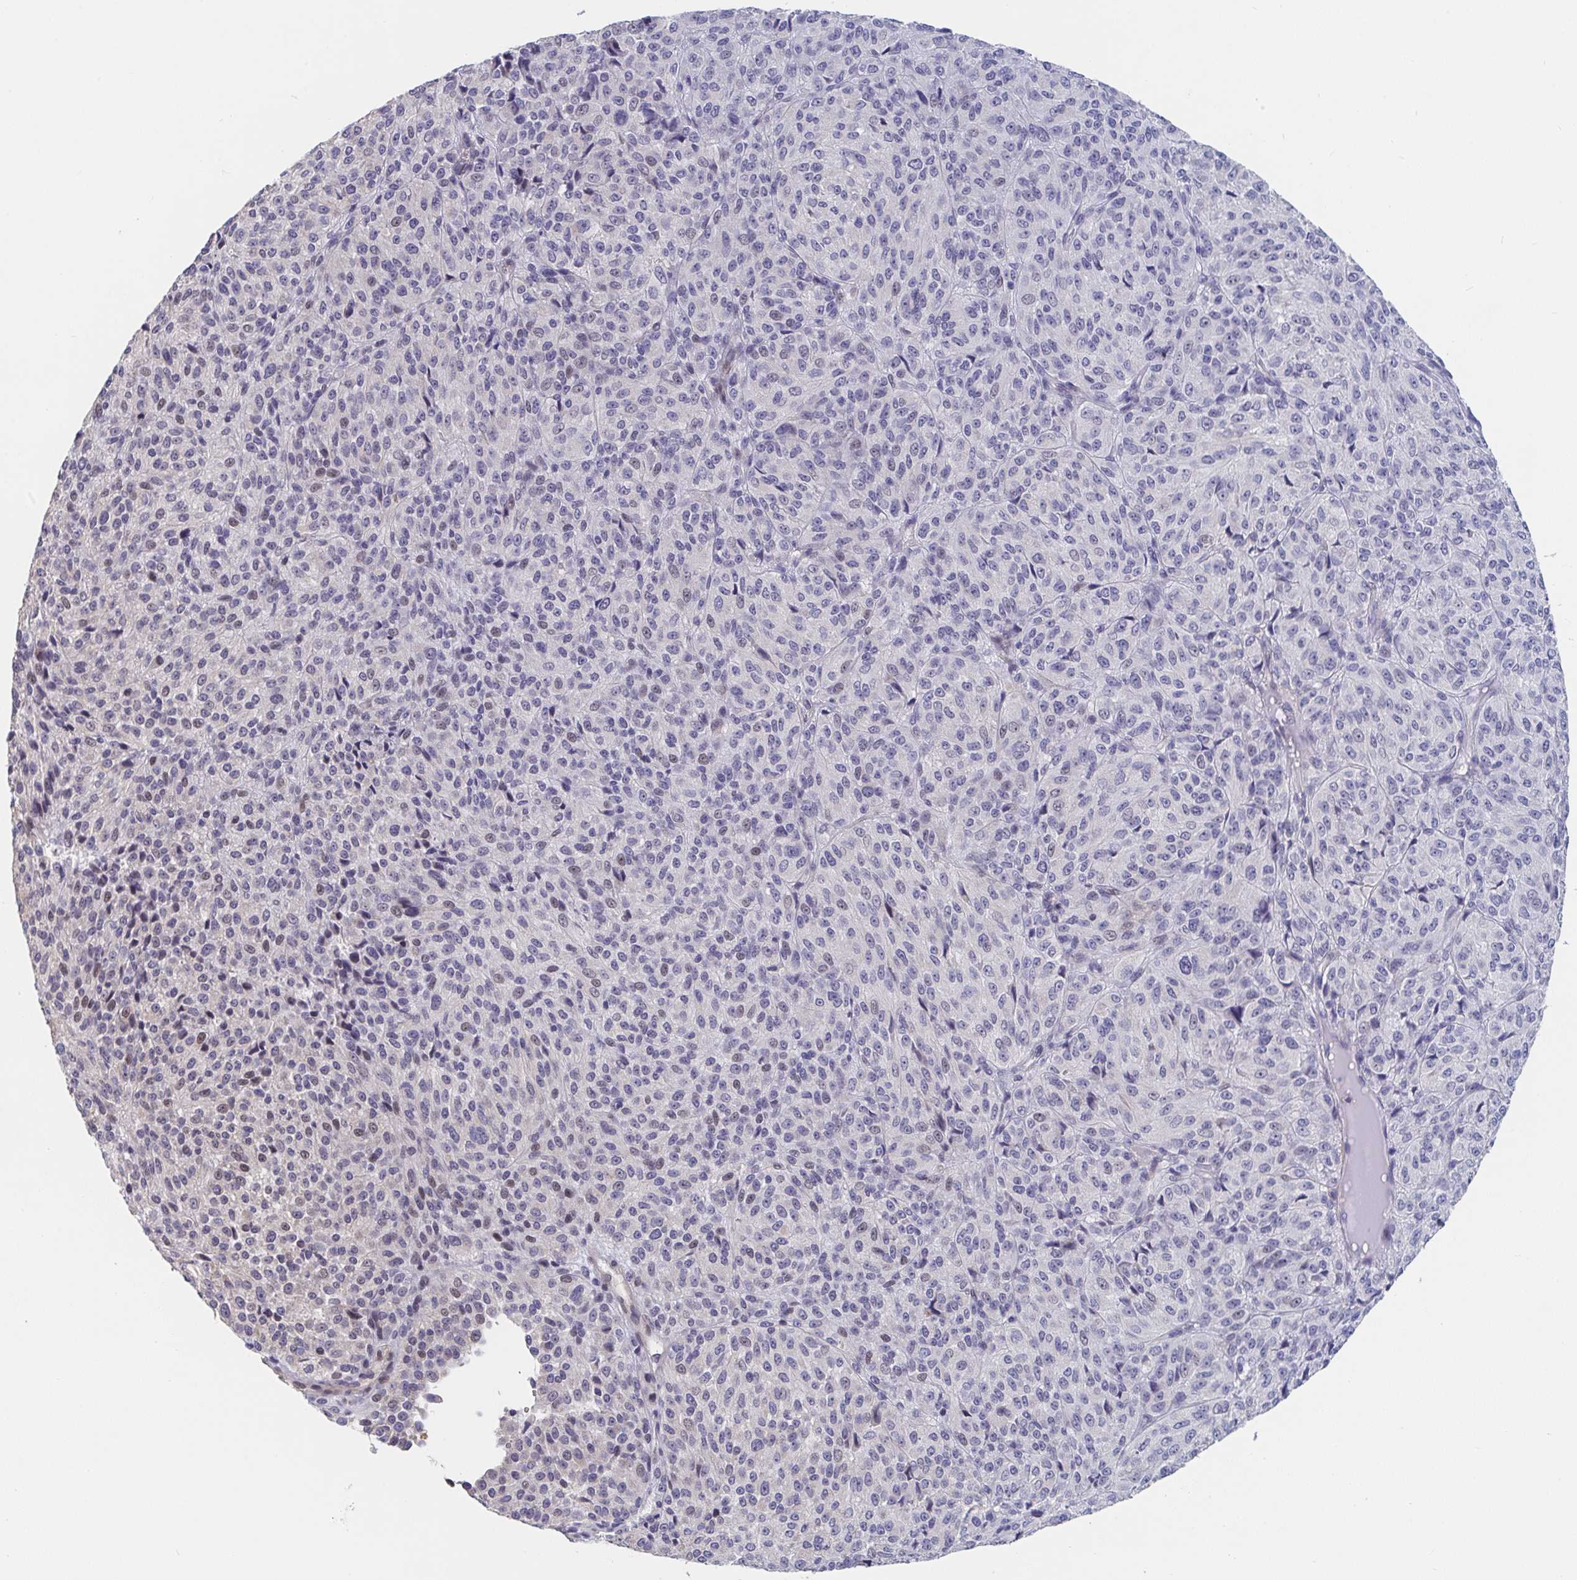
{"staining": {"intensity": "negative", "quantity": "none", "location": "none"}, "tissue": "melanoma", "cell_type": "Tumor cells", "image_type": "cancer", "snomed": [{"axis": "morphology", "description": "Malignant melanoma, Metastatic site"}, {"axis": "topography", "description": "Brain"}], "caption": "IHC of malignant melanoma (metastatic site) exhibits no expression in tumor cells. (Brightfield microscopy of DAB (3,3'-diaminobenzidine) IHC at high magnification).", "gene": "FAM156B", "patient": {"sex": "female", "age": 56}}